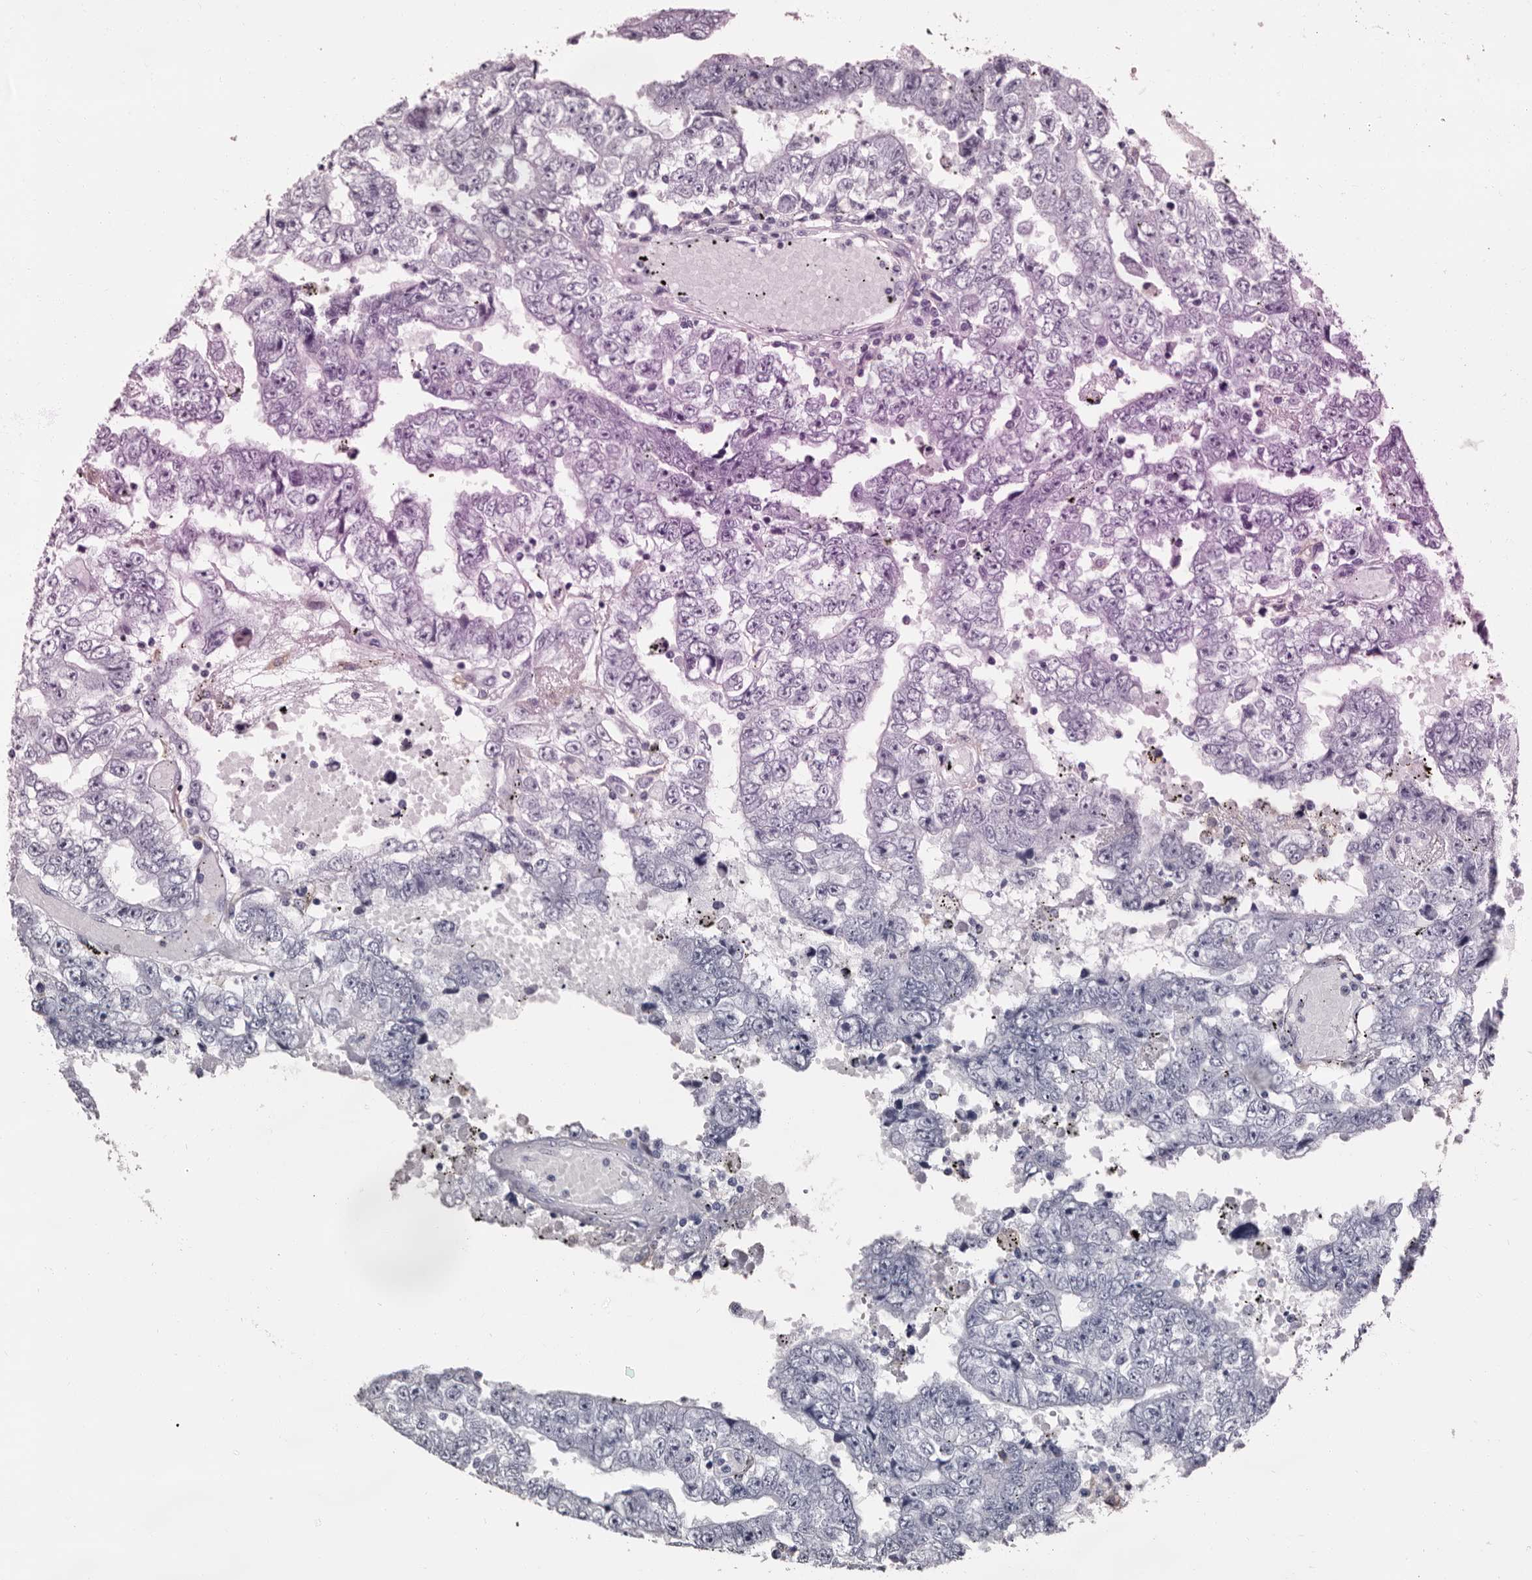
{"staining": {"intensity": "negative", "quantity": "none", "location": "none"}, "tissue": "testis cancer", "cell_type": "Tumor cells", "image_type": "cancer", "snomed": [{"axis": "morphology", "description": "Carcinoma, Embryonal, NOS"}, {"axis": "topography", "description": "Testis"}], "caption": "The photomicrograph displays no staining of tumor cells in testis cancer (embryonal carcinoma). Brightfield microscopy of IHC stained with DAB (brown) and hematoxylin (blue), captured at high magnification.", "gene": "EPB41L3", "patient": {"sex": "male", "age": 25}}